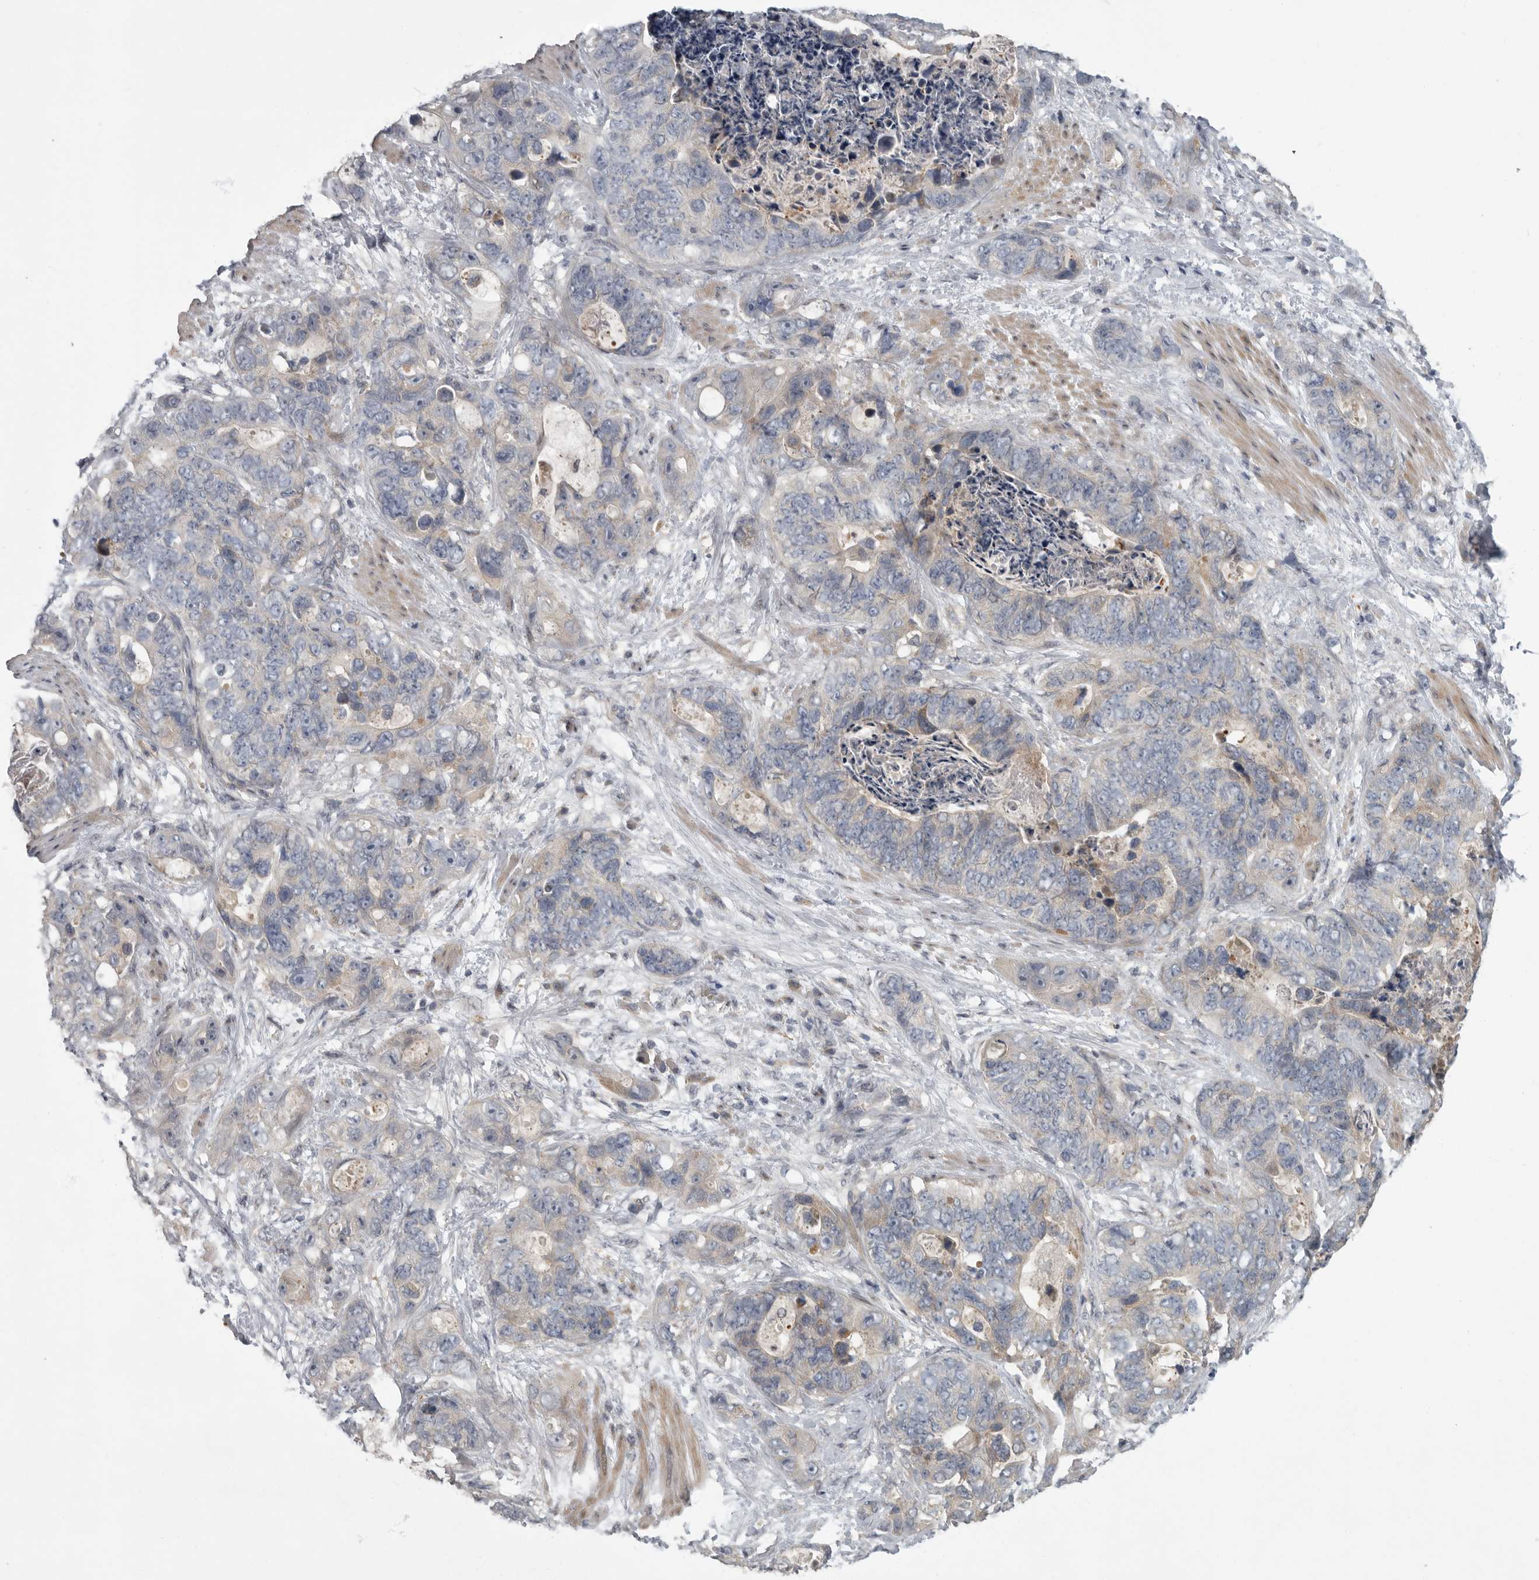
{"staining": {"intensity": "negative", "quantity": "none", "location": "none"}, "tissue": "stomach cancer", "cell_type": "Tumor cells", "image_type": "cancer", "snomed": [{"axis": "morphology", "description": "Normal tissue, NOS"}, {"axis": "morphology", "description": "Adenocarcinoma, NOS"}, {"axis": "topography", "description": "Stomach"}], "caption": "Tumor cells show no significant protein positivity in adenocarcinoma (stomach).", "gene": "PDE7A", "patient": {"sex": "female", "age": 89}}